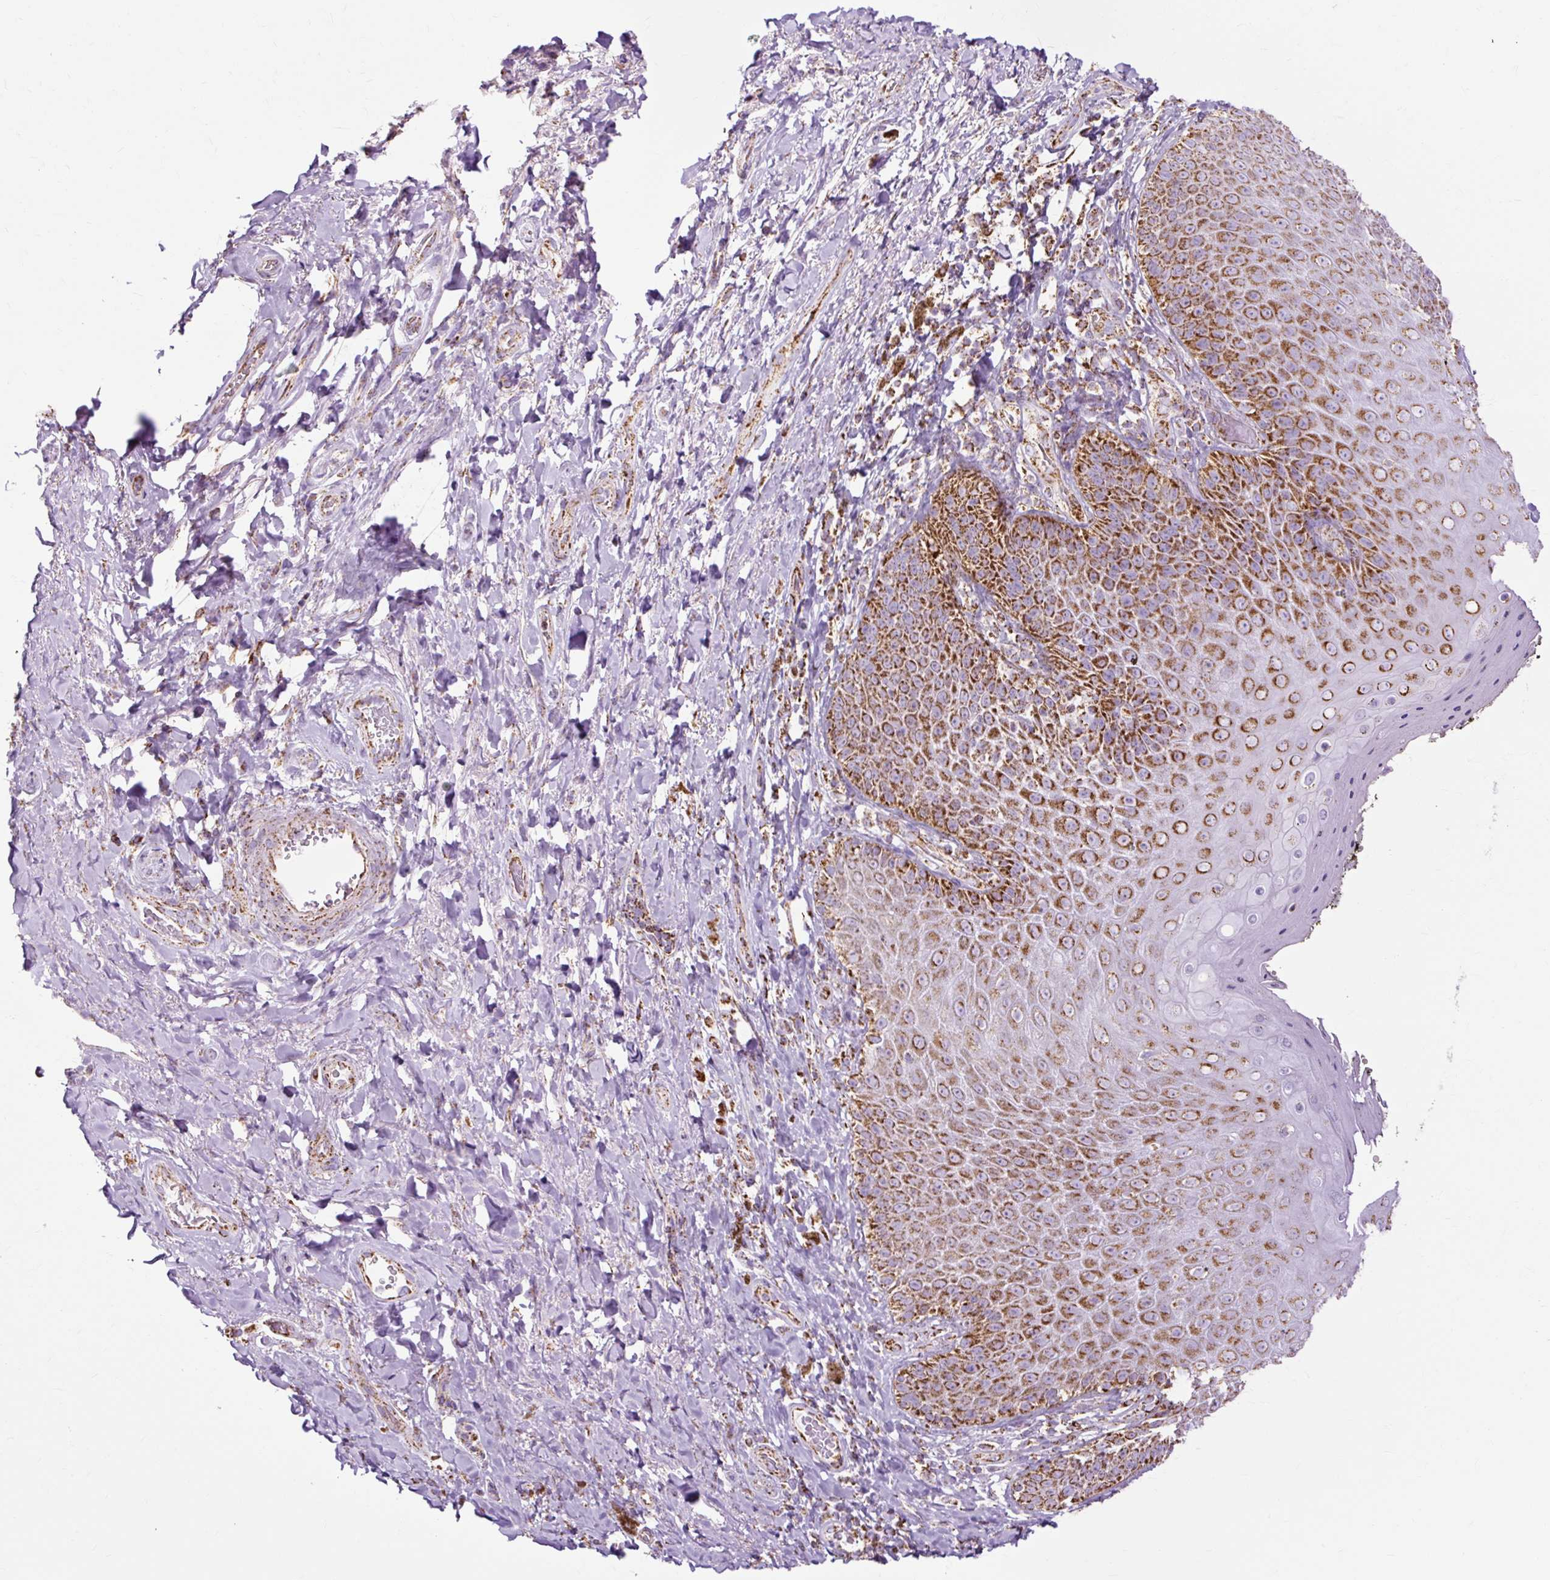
{"staining": {"intensity": "strong", "quantity": "25%-75%", "location": "cytoplasmic/membranous"}, "tissue": "skin", "cell_type": "Epidermal cells", "image_type": "normal", "snomed": [{"axis": "morphology", "description": "Normal tissue, NOS"}, {"axis": "topography", "description": "Anal"}, {"axis": "topography", "description": "Peripheral nerve tissue"}], "caption": "Immunohistochemical staining of benign human skin shows strong cytoplasmic/membranous protein staining in about 25%-75% of epidermal cells.", "gene": "DLAT", "patient": {"sex": "male", "age": 53}}